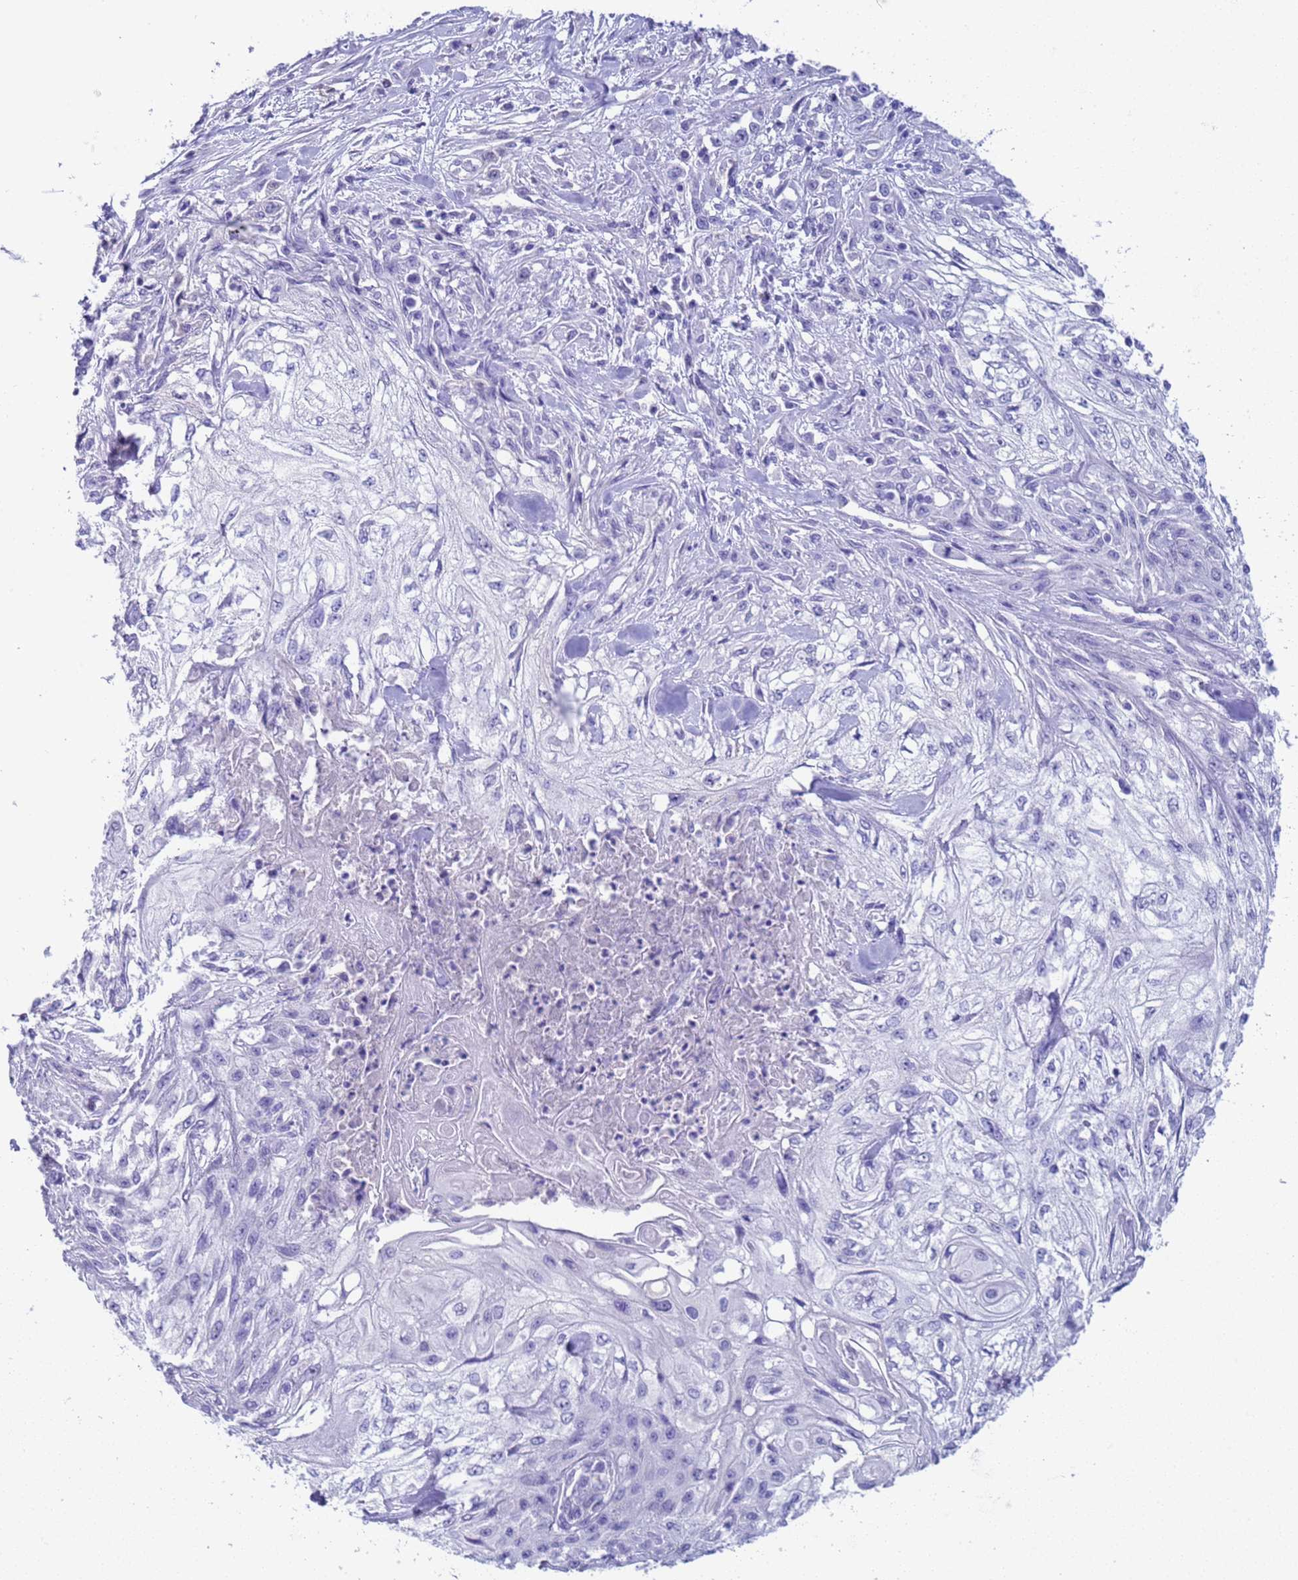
{"staining": {"intensity": "negative", "quantity": "none", "location": "none"}, "tissue": "skin cancer", "cell_type": "Tumor cells", "image_type": "cancer", "snomed": [{"axis": "morphology", "description": "Squamous cell carcinoma, NOS"}, {"axis": "morphology", "description": "Squamous cell carcinoma, metastatic, NOS"}, {"axis": "topography", "description": "Skin"}, {"axis": "topography", "description": "Lymph node"}], "caption": "Protein analysis of skin metastatic squamous cell carcinoma reveals no significant staining in tumor cells.", "gene": "CKM", "patient": {"sex": "male", "age": 75}}